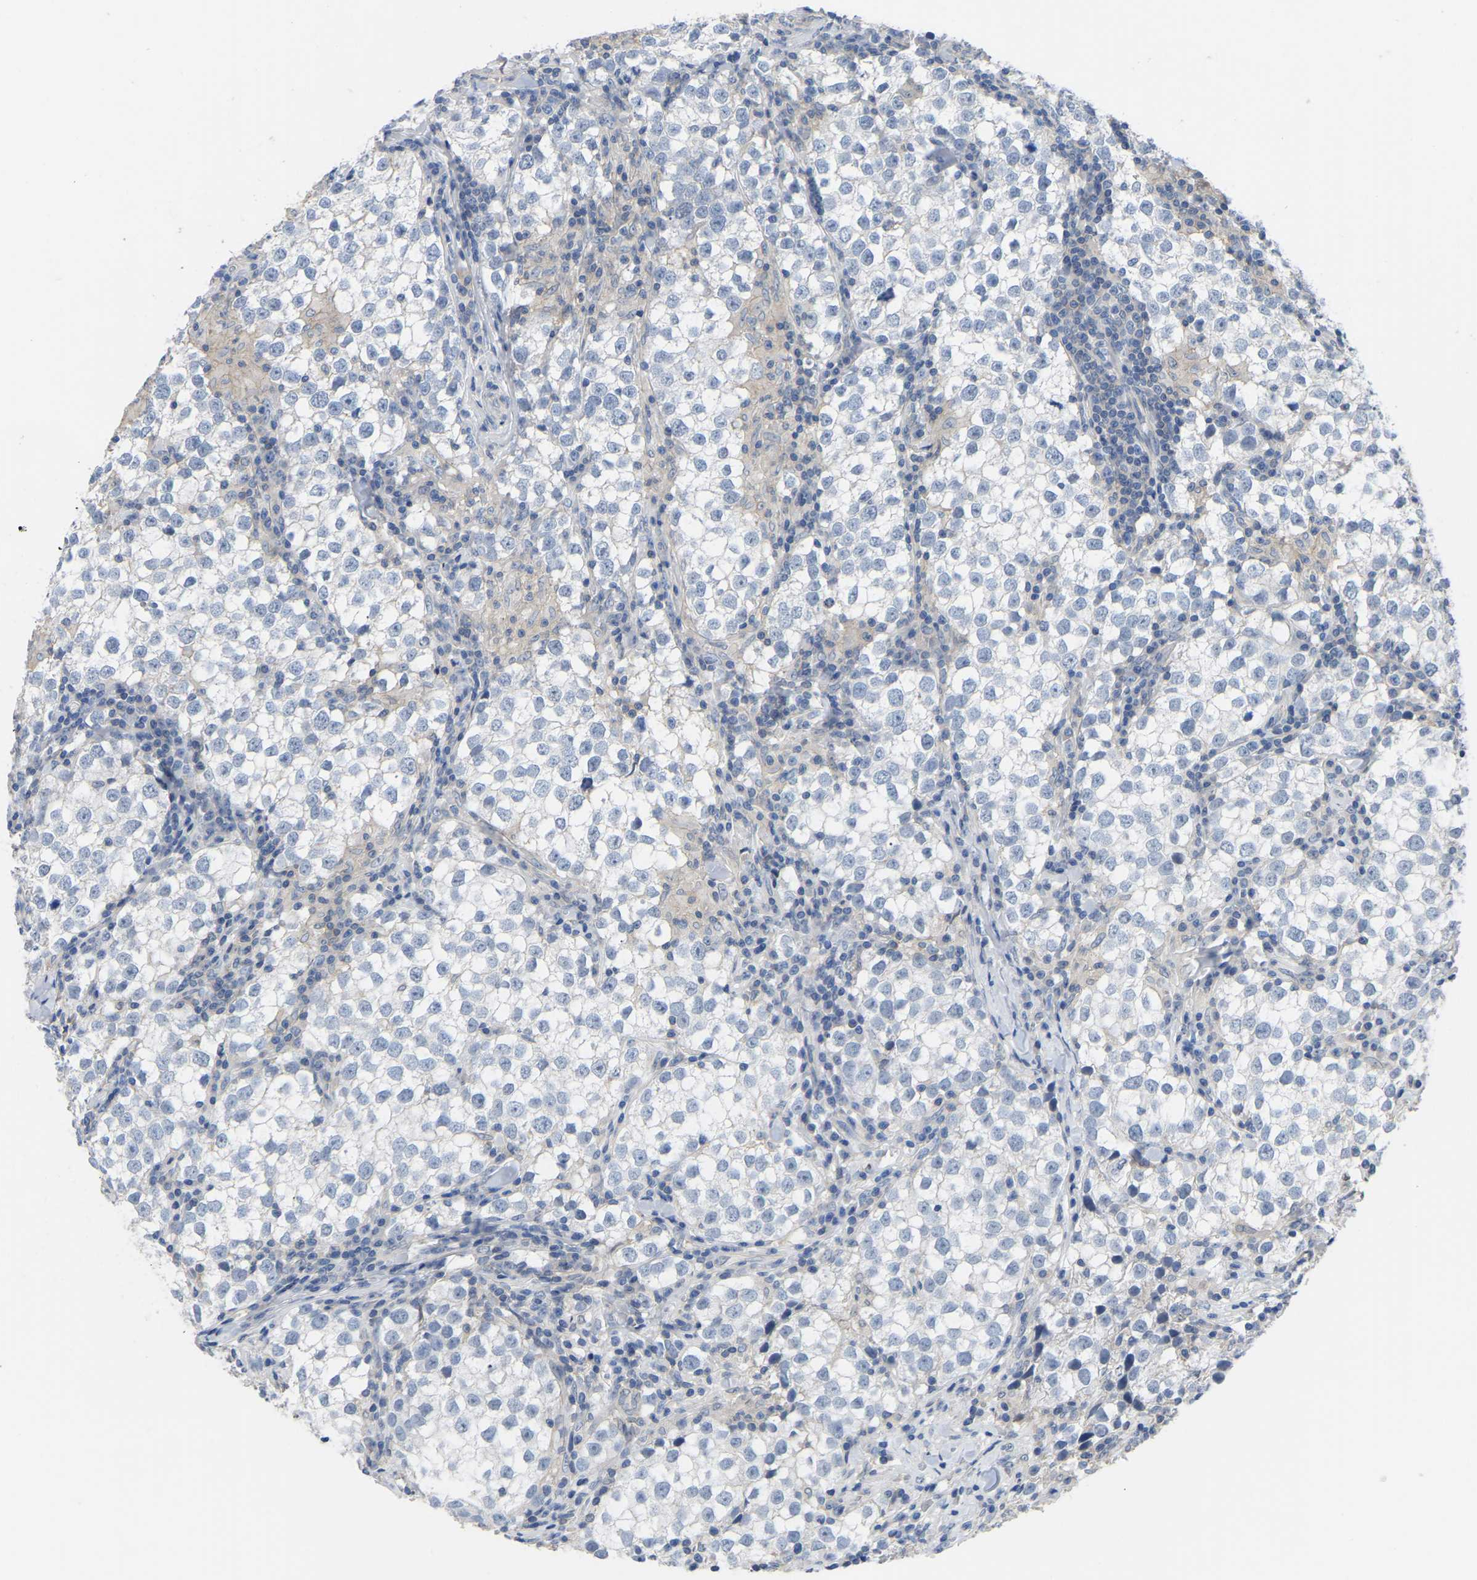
{"staining": {"intensity": "negative", "quantity": "none", "location": "none"}, "tissue": "testis cancer", "cell_type": "Tumor cells", "image_type": "cancer", "snomed": [{"axis": "morphology", "description": "Seminoma, NOS"}, {"axis": "morphology", "description": "Carcinoma, Embryonal, NOS"}, {"axis": "topography", "description": "Testis"}], "caption": "This is a histopathology image of immunohistochemistry (IHC) staining of testis cancer, which shows no positivity in tumor cells. The staining is performed using DAB (3,3'-diaminobenzidine) brown chromogen with nuclei counter-stained in using hematoxylin.", "gene": "ZNF449", "patient": {"sex": "male", "age": 36}}